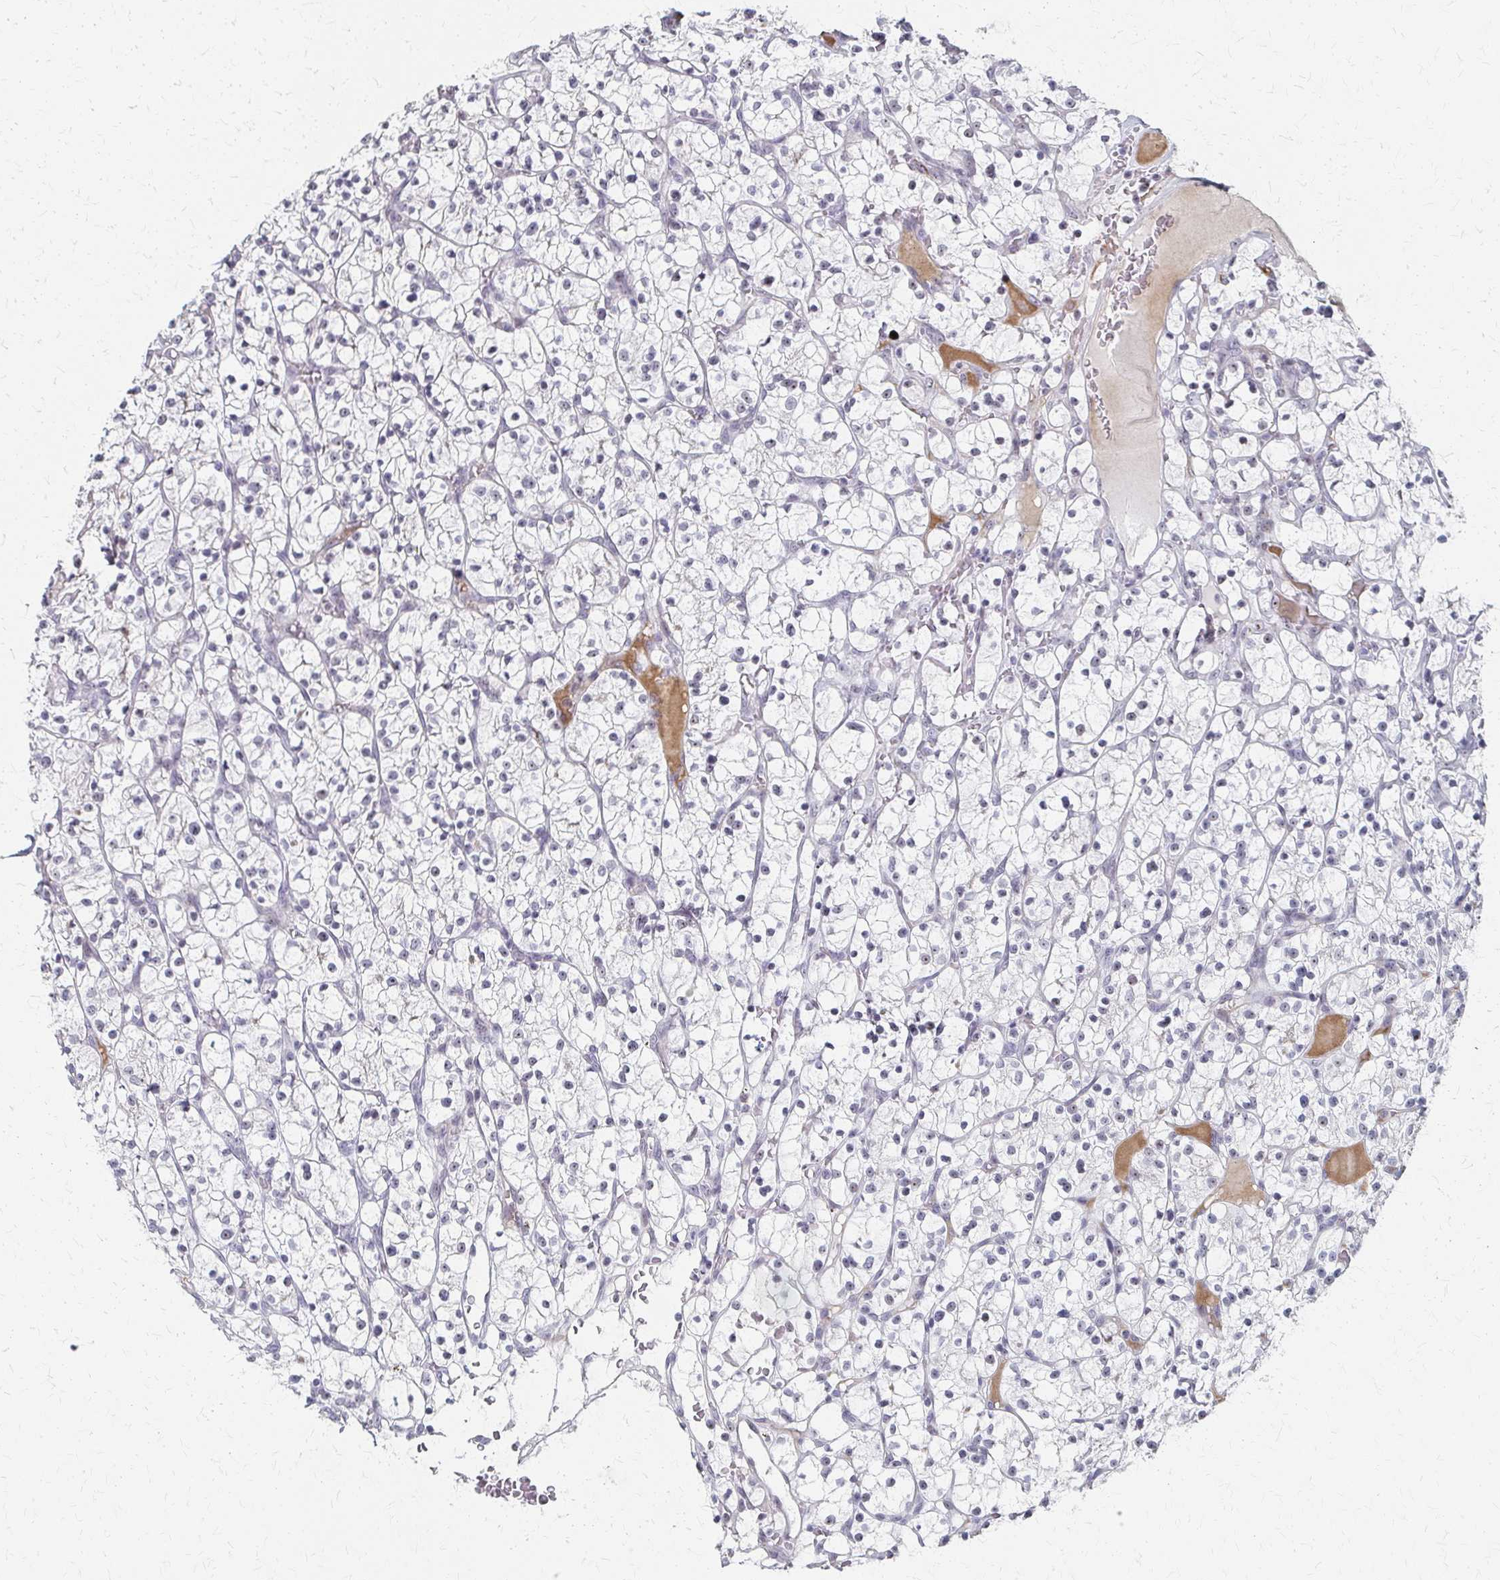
{"staining": {"intensity": "negative", "quantity": "none", "location": "none"}, "tissue": "renal cancer", "cell_type": "Tumor cells", "image_type": "cancer", "snomed": [{"axis": "morphology", "description": "Adenocarcinoma, NOS"}, {"axis": "topography", "description": "Kidney"}], "caption": "There is no significant positivity in tumor cells of renal cancer.", "gene": "PES1", "patient": {"sex": "female", "age": 64}}